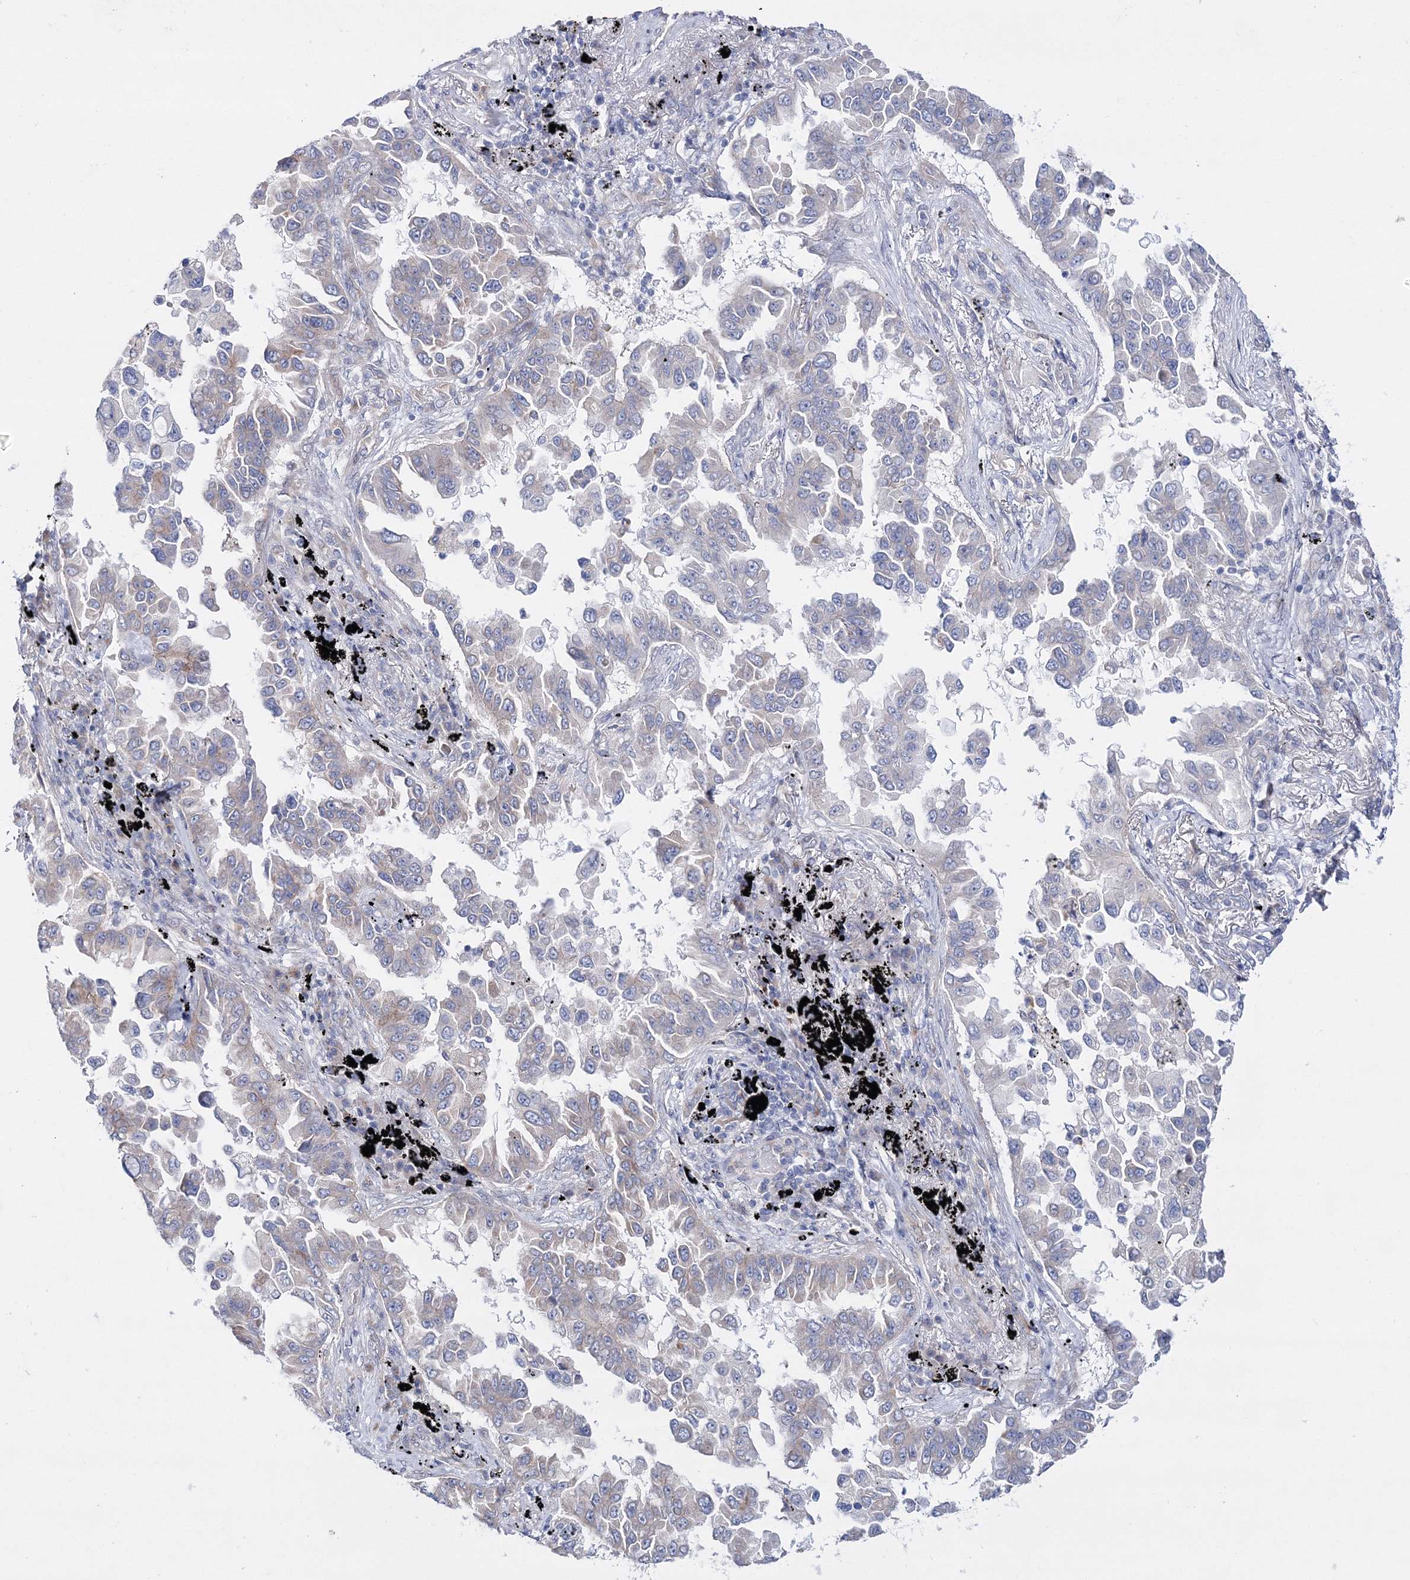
{"staining": {"intensity": "negative", "quantity": "none", "location": "none"}, "tissue": "lung cancer", "cell_type": "Tumor cells", "image_type": "cancer", "snomed": [{"axis": "morphology", "description": "Adenocarcinoma, NOS"}, {"axis": "topography", "description": "Lung"}], "caption": "This is an immunohistochemistry micrograph of lung cancer. There is no expression in tumor cells.", "gene": "ARHGAP32", "patient": {"sex": "female", "age": 67}}